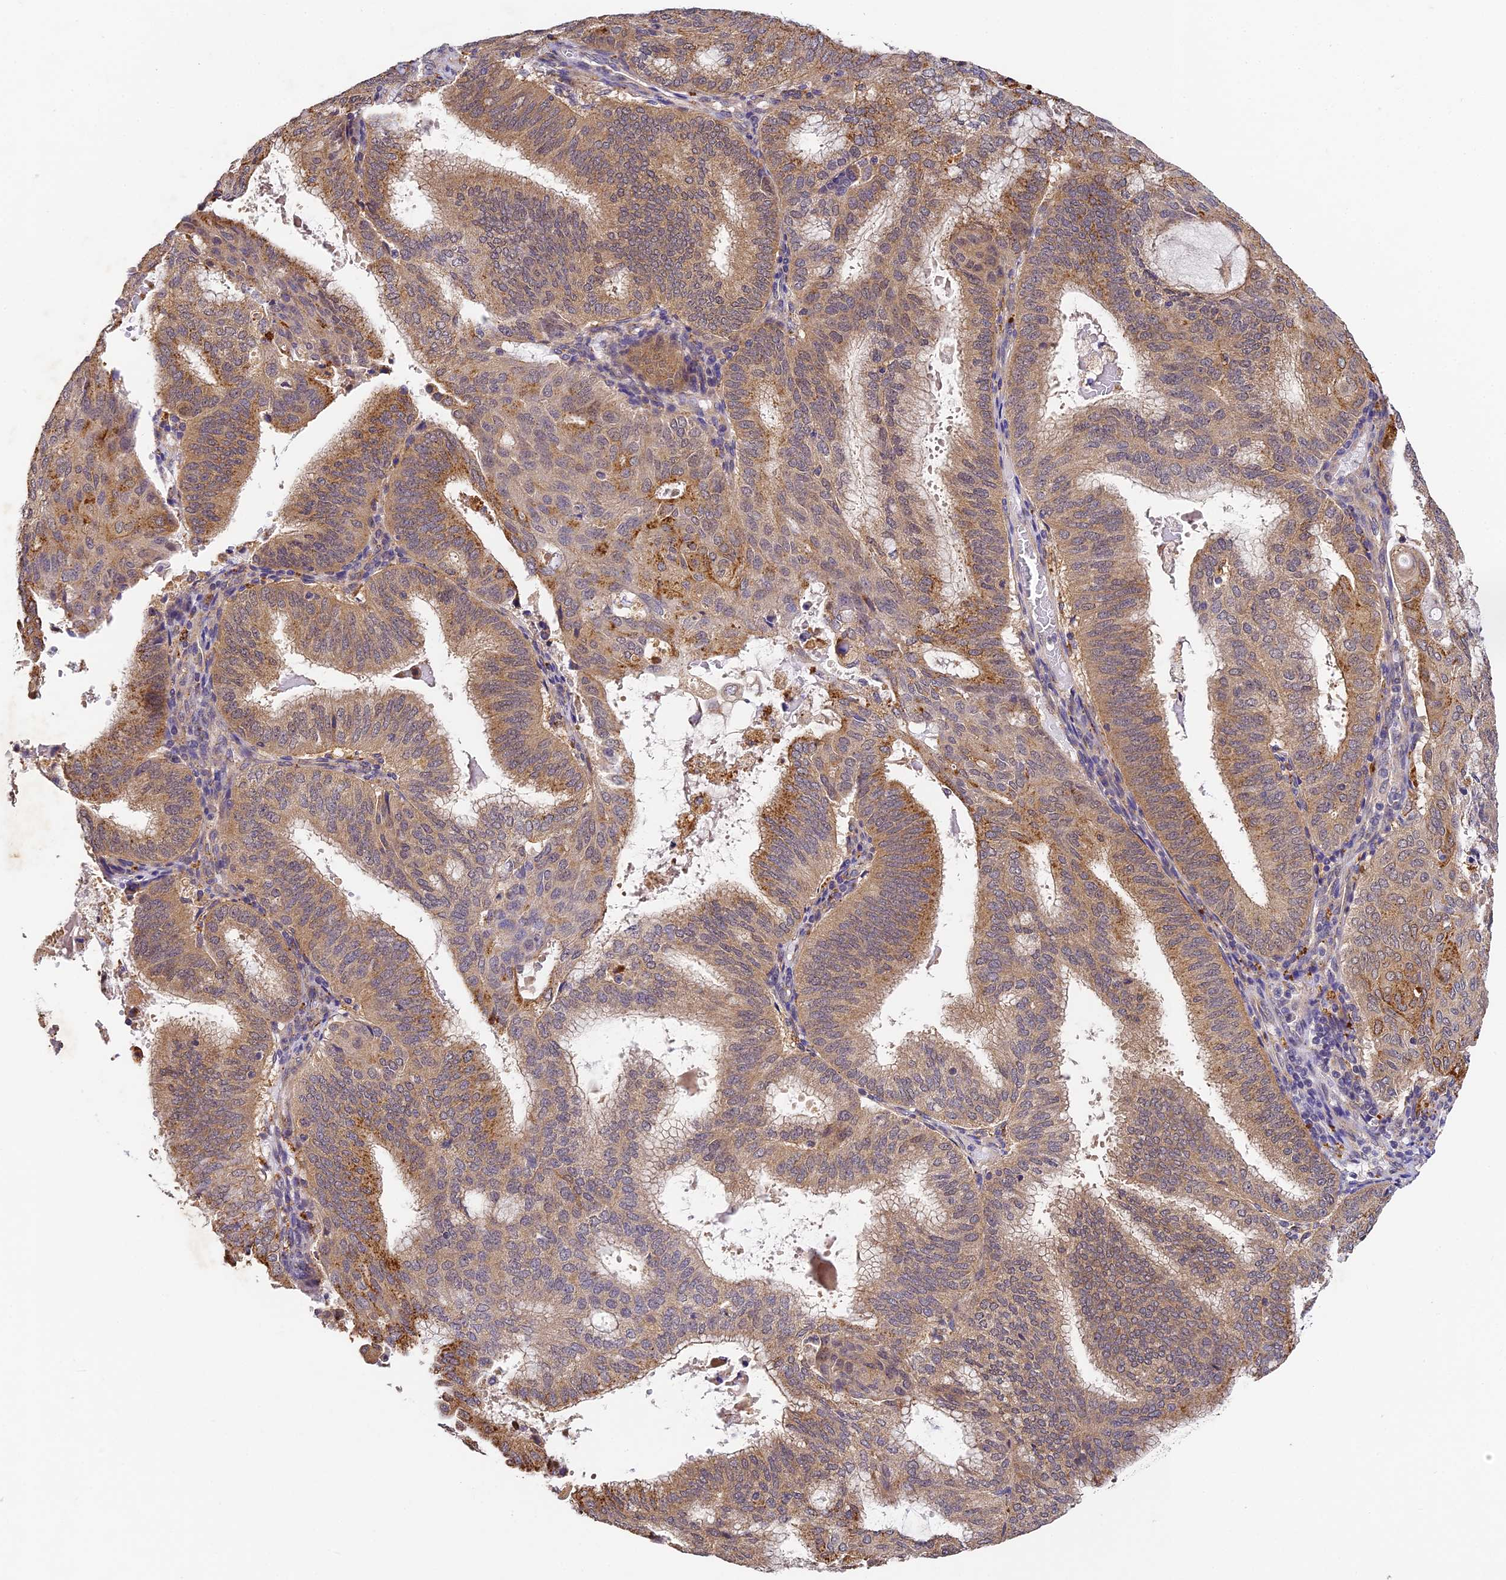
{"staining": {"intensity": "moderate", "quantity": ">75%", "location": "cytoplasmic/membranous"}, "tissue": "endometrial cancer", "cell_type": "Tumor cells", "image_type": "cancer", "snomed": [{"axis": "morphology", "description": "Adenocarcinoma, NOS"}, {"axis": "topography", "description": "Endometrium"}], "caption": "Protein expression analysis of human endometrial cancer (adenocarcinoma) reveals moderate cytoplasmic/membranous positivity in about >75% of tumor cells.", "gene": "YAE1", "patient": {"sex": "female", "age": 49}}